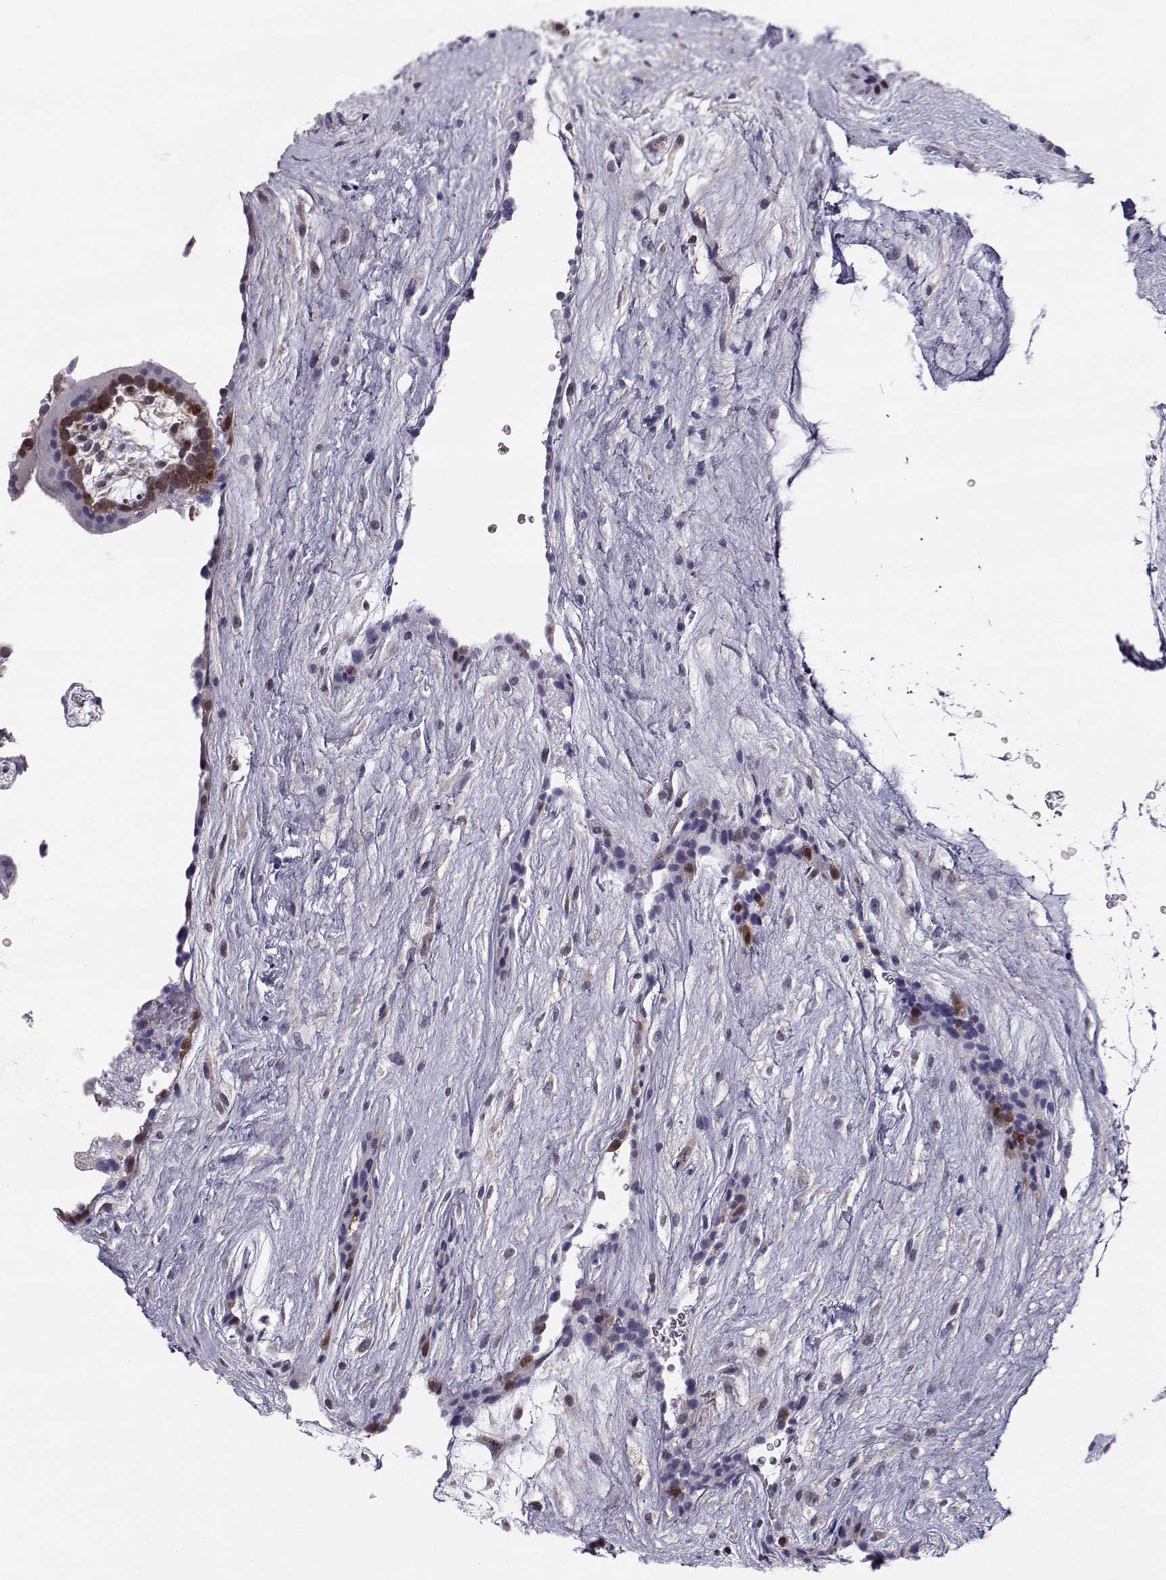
{"staining": {"intensity": "negative", "quantity": "none", "location": "none"}, "tissue": "placenta", "cell_type": "Decidual cells", "image_type": "normal", "snomed": [{"axis": "morphology", "description": "Normal tissue, NOS"}, {"axis": "topography", "description": "Placenta"}], "caption": "This is an immunohistochemistry photomicrograph of unremarkable placenta. There is no staining in decidual cells.", "gene": "HSP90AB1", "patient": {"sex": "female", "age": 19}}